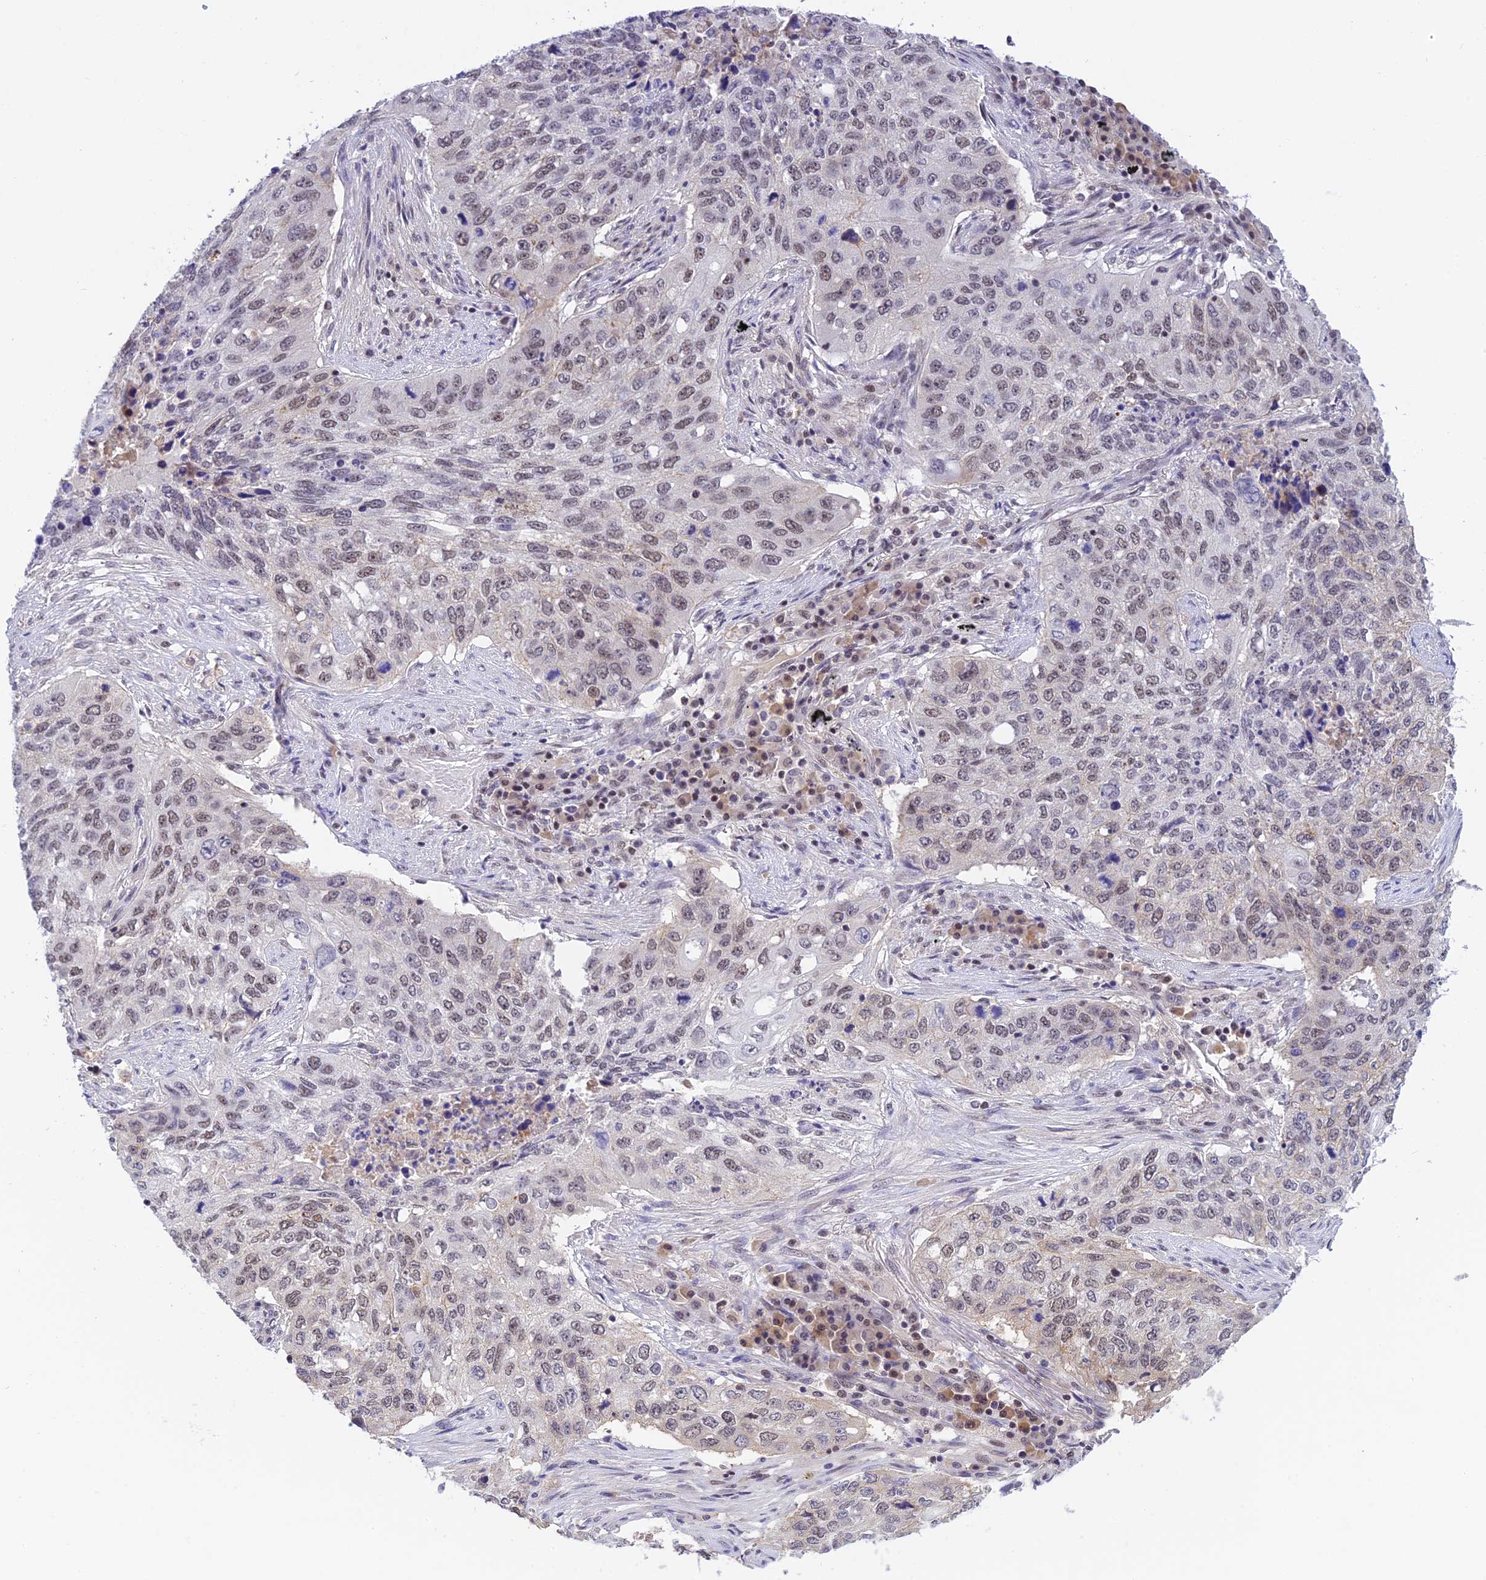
{"staining": {"intensity": "weak", "quantity": "25%-75%", "location": "nuclear"}, "tissue": "lung cancer", "cell_type": "Tumor cells", "image_type": "cancer", "snomed": [{"axis": "morphology", "description": "Squamous cell carcinoma, NOS"}, {"axis": "topography", "description": "Lung"}], "caption": "High-magnification brightfield microscopy of lung squamous cell carcinoma stained with DAB (3,3'-diaminobenzidine) (brown) and counterstained with hematoxylin (blue). tumor cells exhibit weak nuclear expression is appreciated in approximately25%-75% of cells.", "gene": "THAP11", "patient": {"sex": "female", "age": 63}}